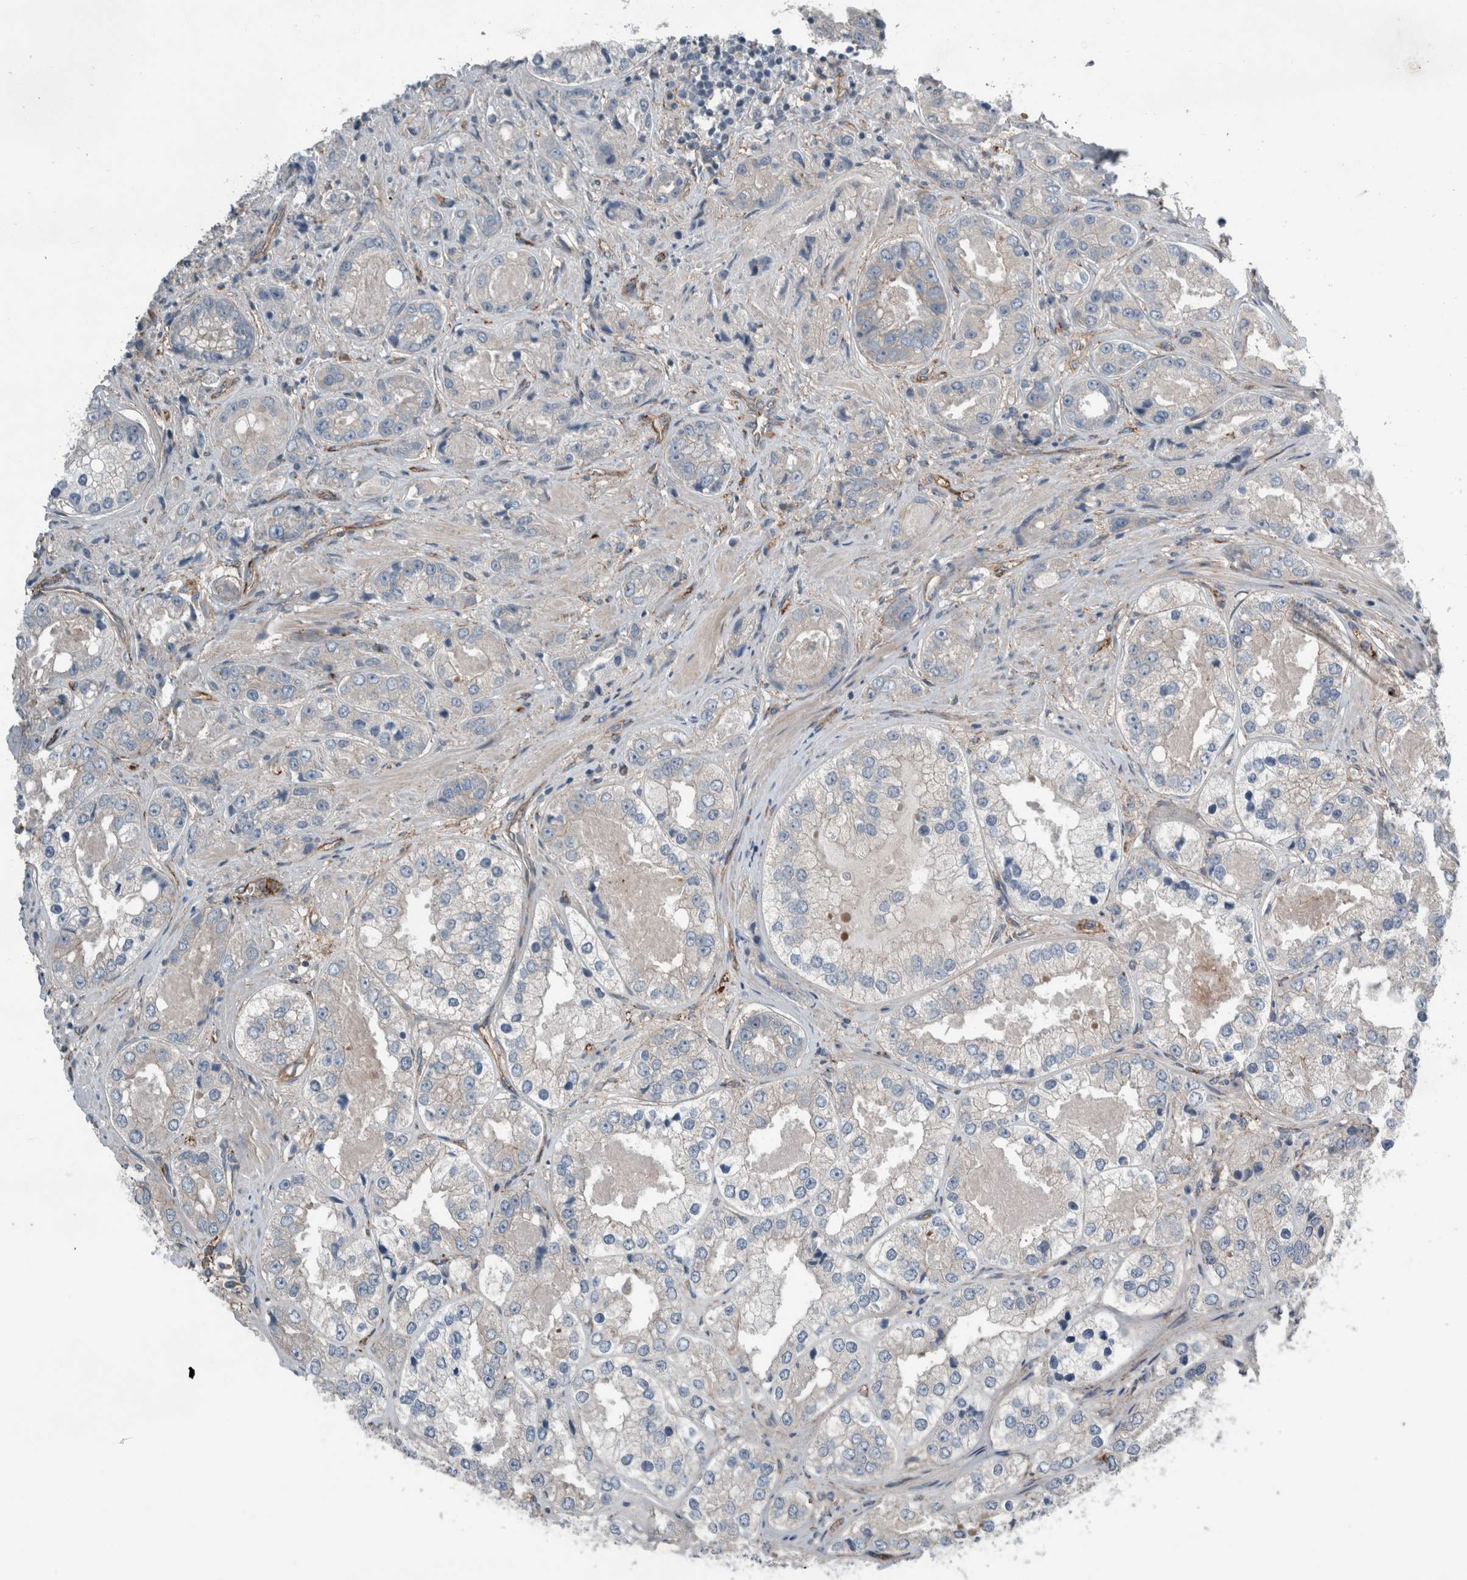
{"staining": {"intensity": "negative", "quantity": "none", "location": "none"}, "tissue": "prostate cancer", "cell_type": "Tumor cells", "image_type": "cancer", "snomed": [{"axis": "morphology", "description": "Adenocarcinoma, High grade"}, {"axis": "topography", "description": "Prostate"}], "caption": "DAB (3,3'-diaminobenzidine) immunohistochemical staining of human prostate high-grade adenocarcinoma exhibits no significant staining in tumor cells.", "gene": "GLT8D2", "patient": {"sex": "male", "age": 61}}